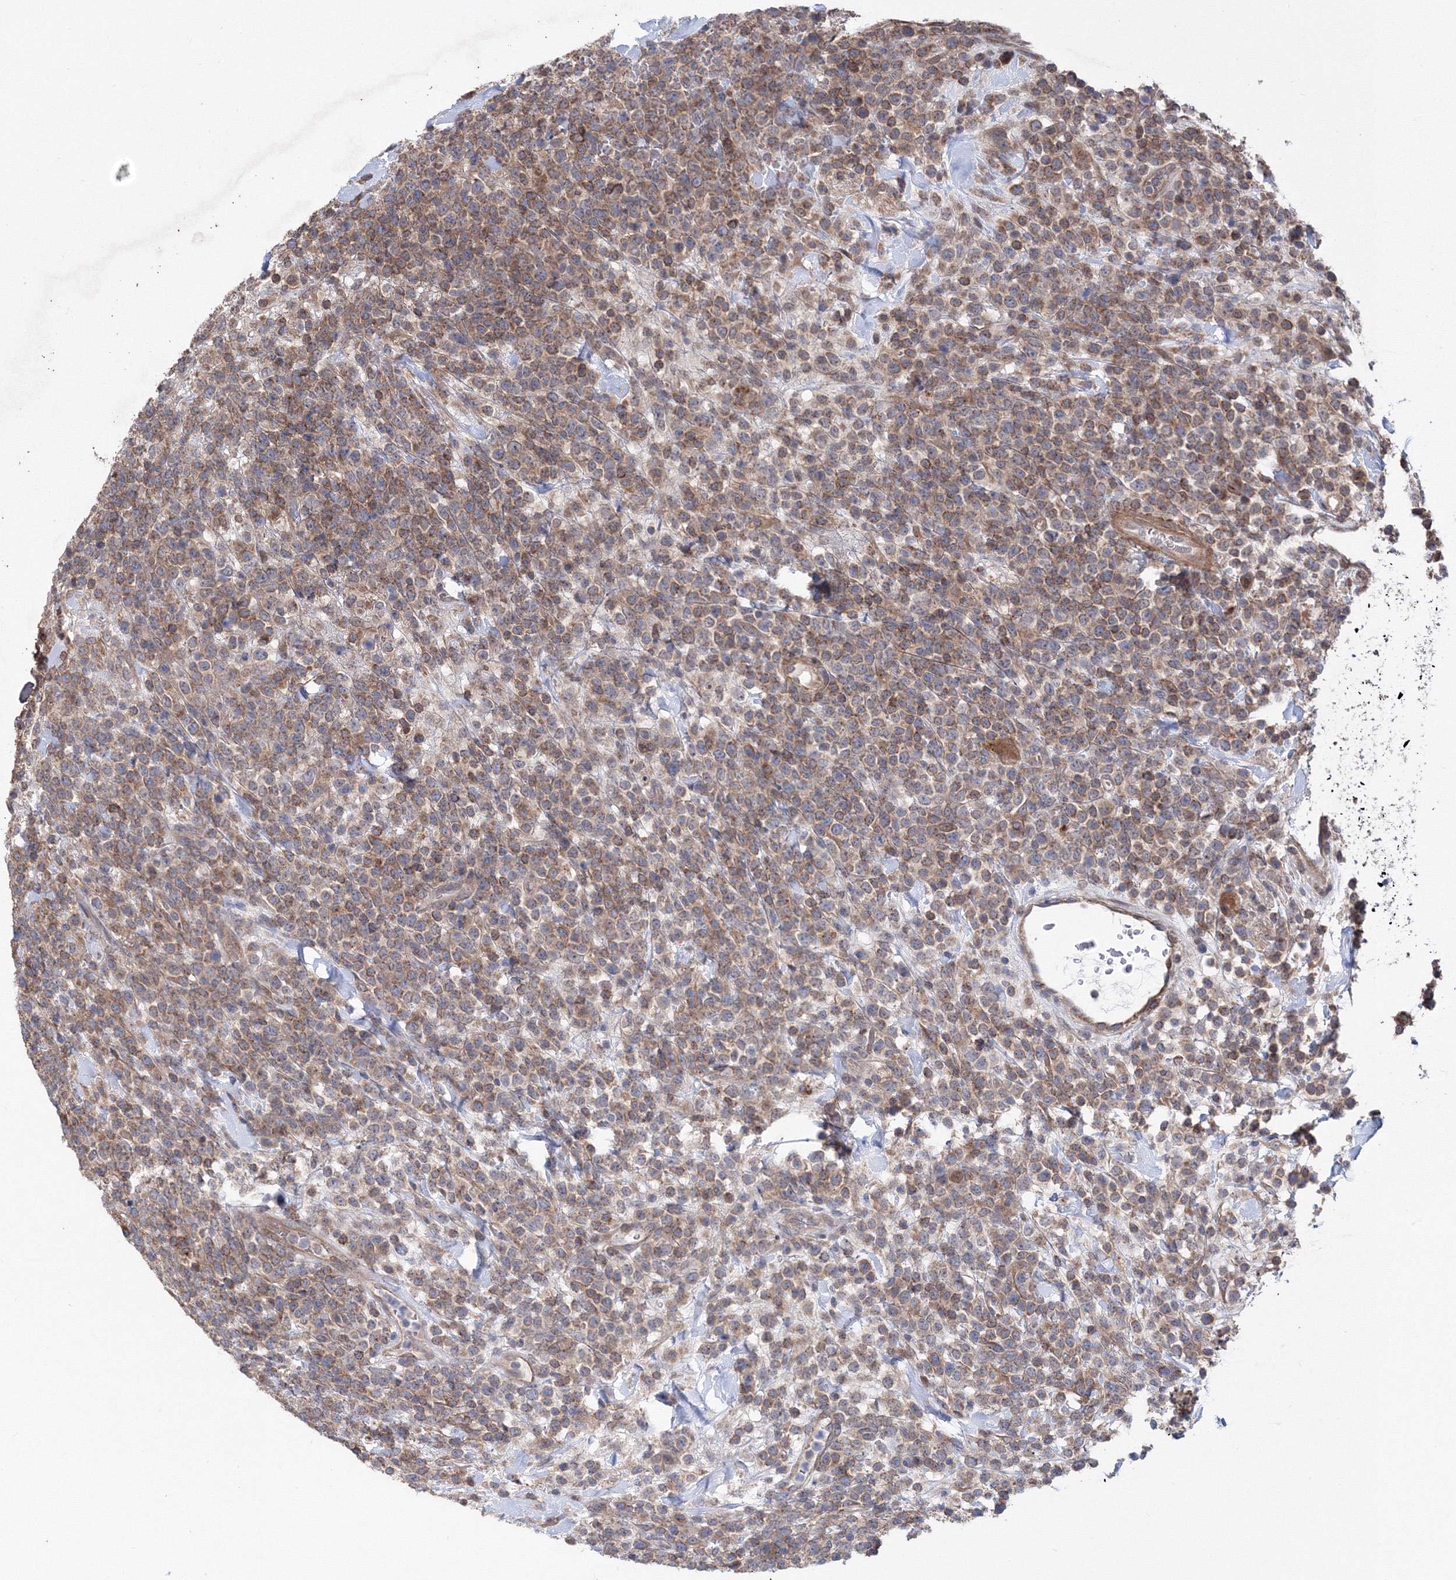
{"staining": {"intensity": "moderate", "quantity": ">75%", "location": "cytoplasmic/membranous"}, "tissue": "lymphoma", "cell_type": "Tumor cells", "image_type": "cancer", "snomed": [{"axis": "morphology", "description": "Malignant lymphoma, non-Hodgkin's type, High grade"}, {"axis": "topography", "description": "Colon"}], "caption": "Malignant lymphoma, non-Hodgkin's type (high-grade) tissue reveals moderate cytoplasmic/membranous positivity in approximately >75% of tumor cells, visualized by immunohistochemistry.", "gene": "PPP2R2B", "patient": {"sex": "female", "age": 53}}